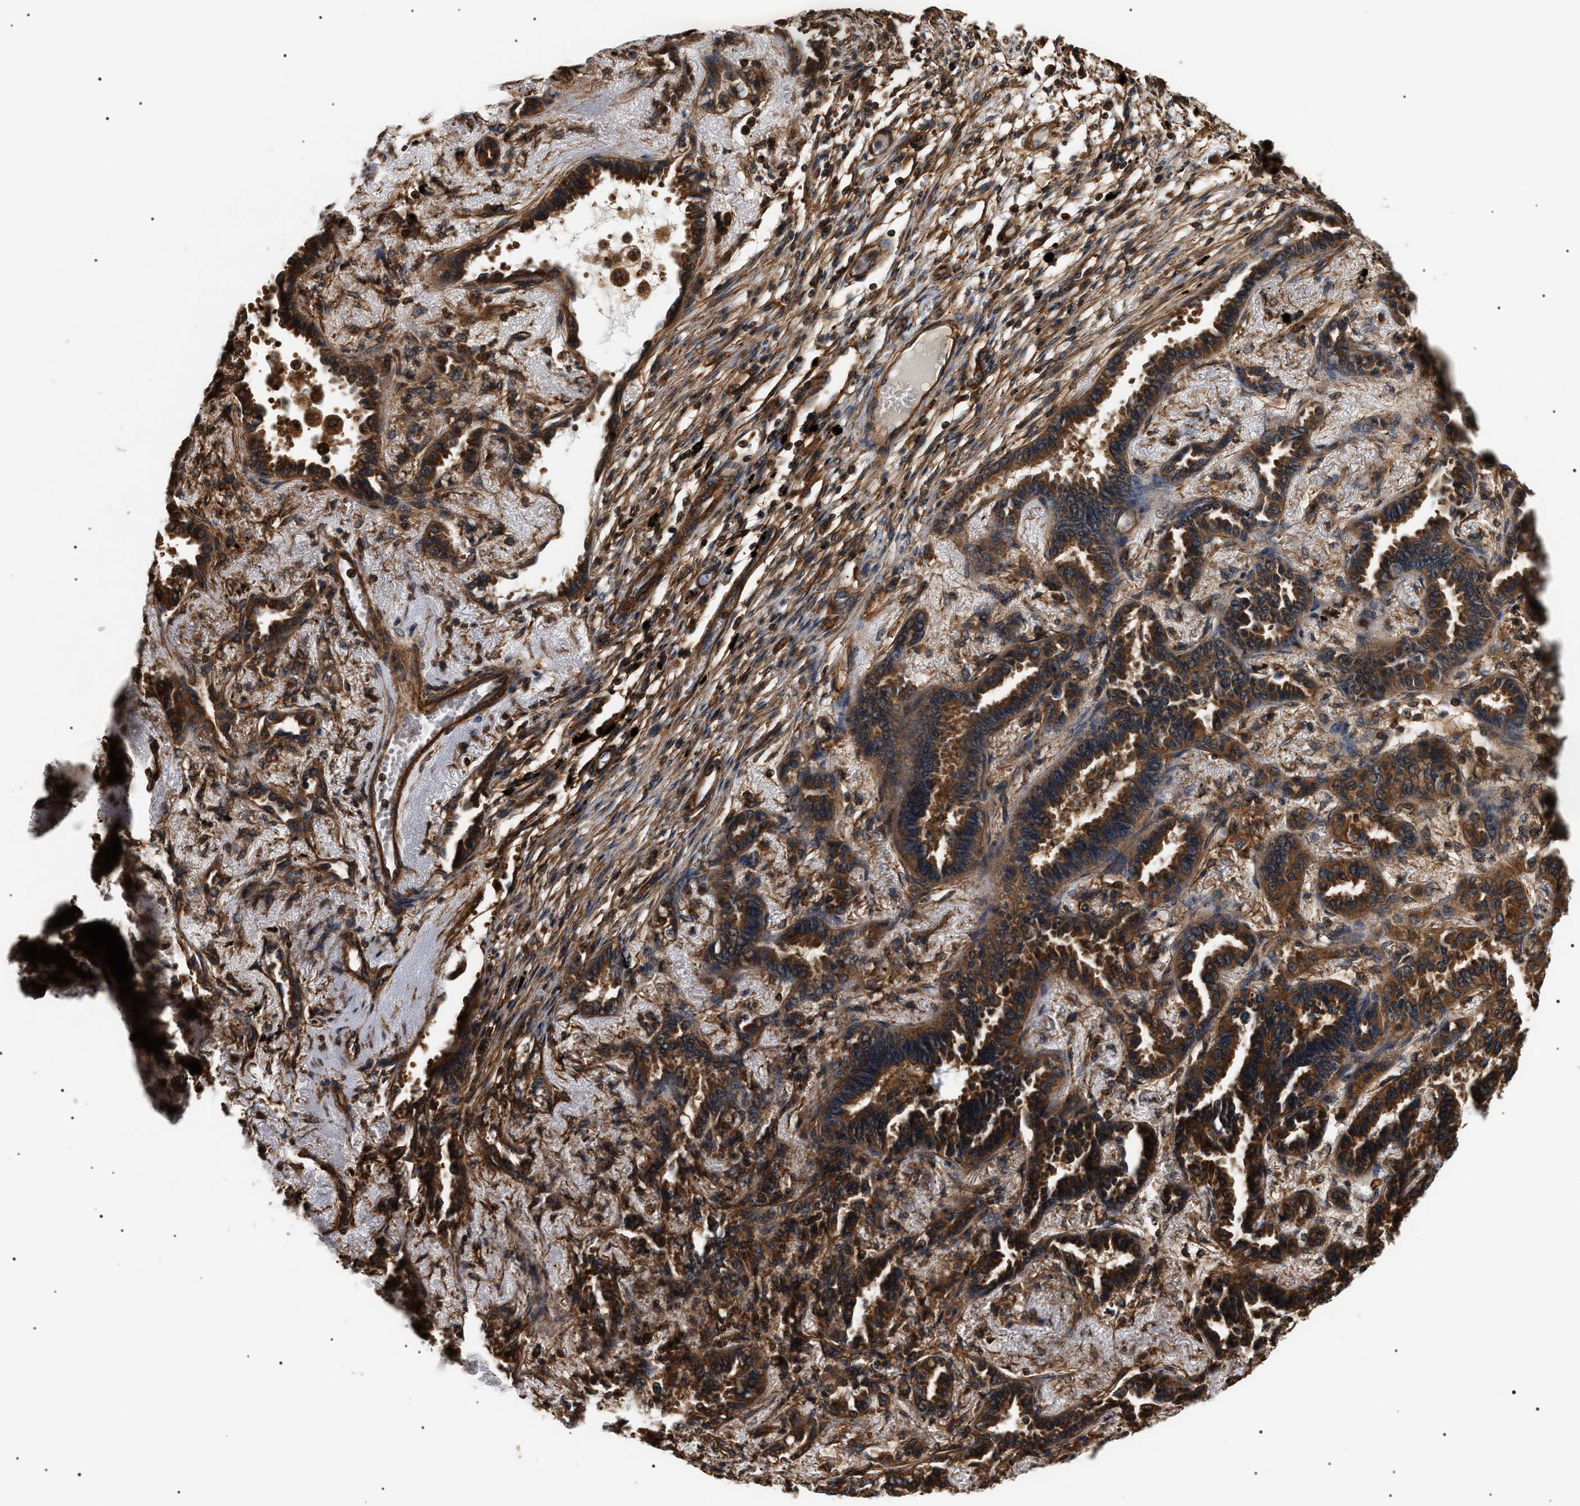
{"staining": {"intensity": "strong", "quantity": ">75%", "location": "cytoplasmic/membranous"}, "tissue": "lung cancer", "cell_type": "Tumor cells", "image_type": "cancer", "snomed": [{"axis": "morphology", "description": "Adenocarcinoma, NOS"}, {"axis": "topography", "description": "Lung"}], "caption": "Lung cancer (adenocarcinoma) was stained to show a protein in brown. There is high levels of strong cytoplasmic/membranous staining in about >75% of tumor cells. The staining was performed using DAB, with brown indicating positive protein expression. Nuclei are stained blue with hematoxylin.", "gene": "SH3GLB2", "patient": {"sex": "male", "age": 59}}